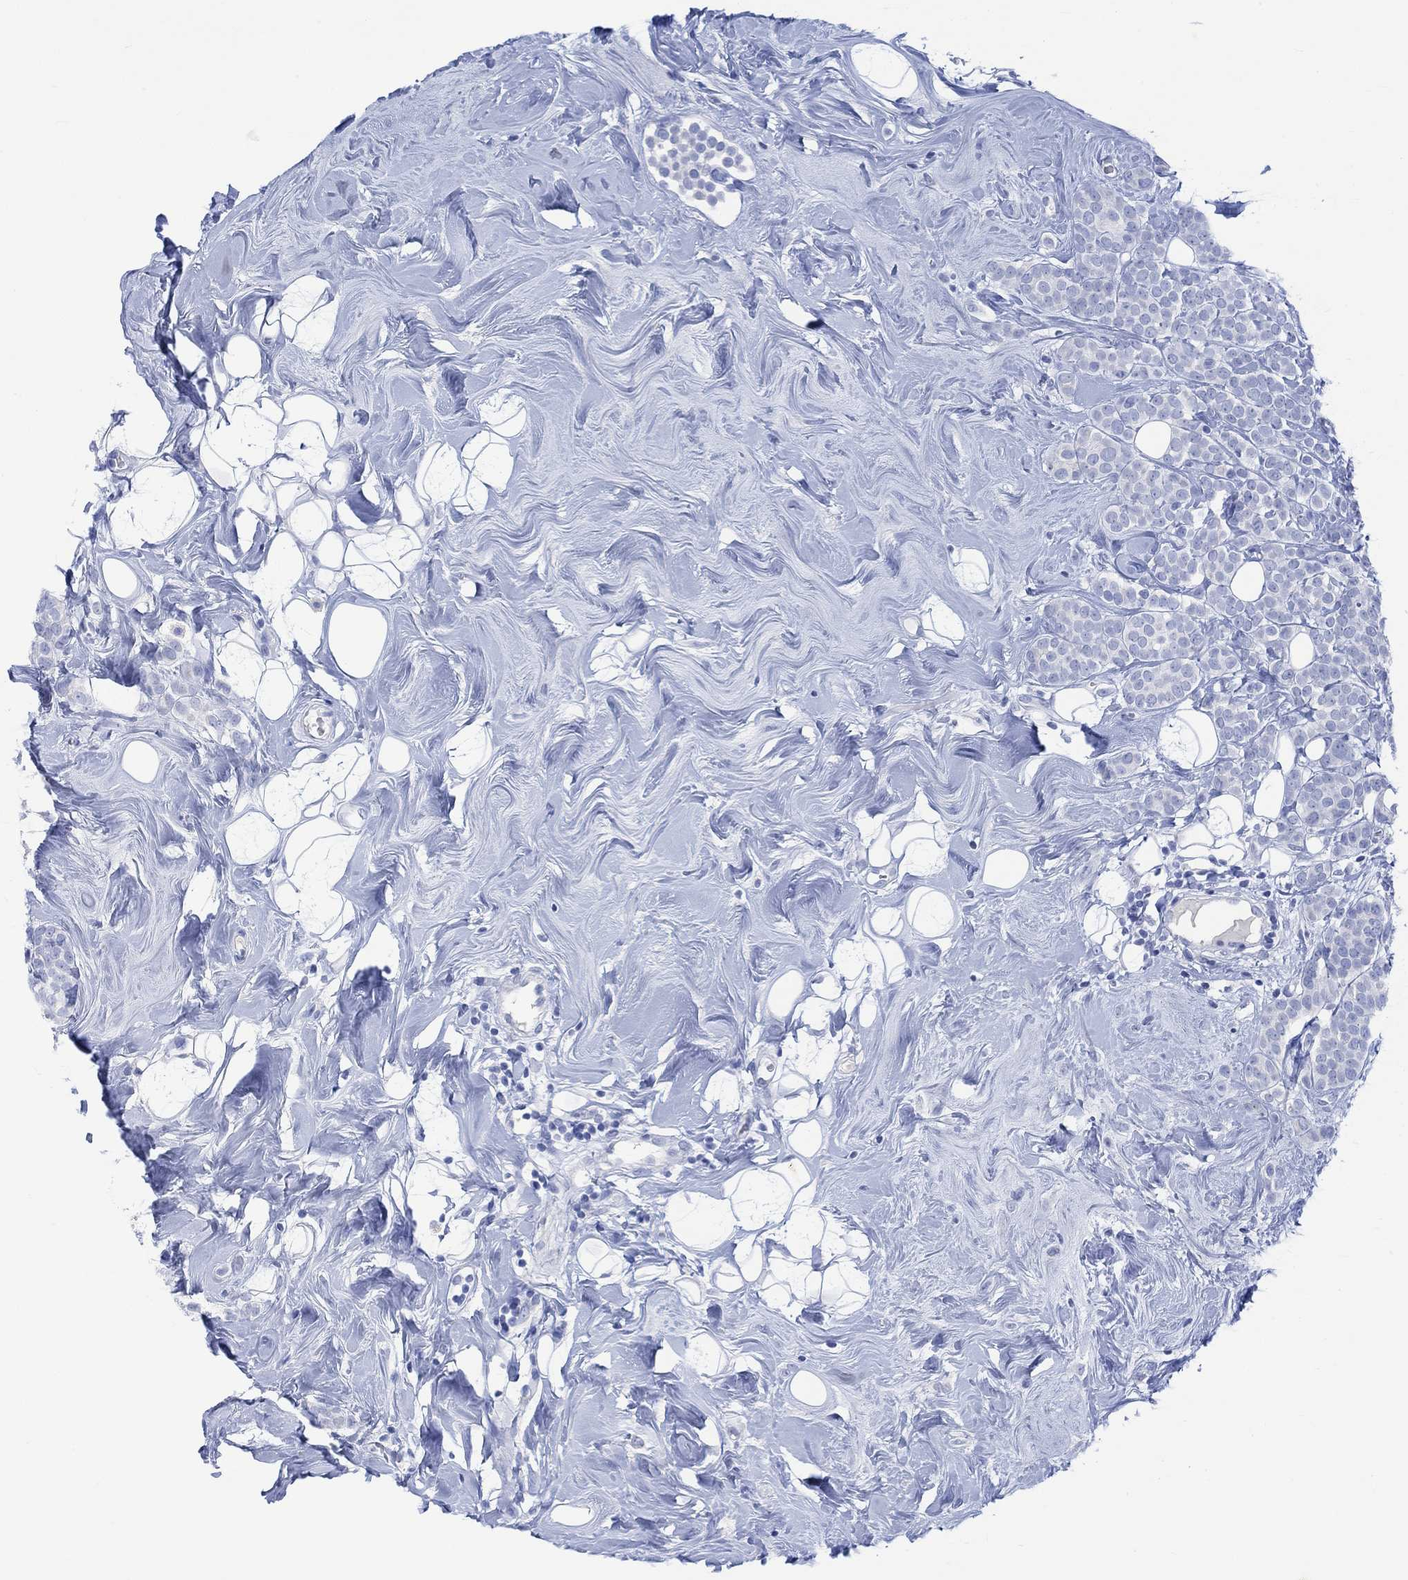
{"staining": {"intensity": "negative", "quantity": "none", "location": "none"}, "tissue": "breast cancer", "cell_type": "Tumor cells", "image_type": "cancer", "snomed": [{"axis": "morphology", "description": "Lobular carcinoma"}, {"axis": "topography", "description": "Breast"}], "caption": "The immunohistochemistry (IHC) image has no significant staining in tumor cells of breast cancer tissue.", "gene": "CALCA", "patient": {"sex": "female", "age": 49}}